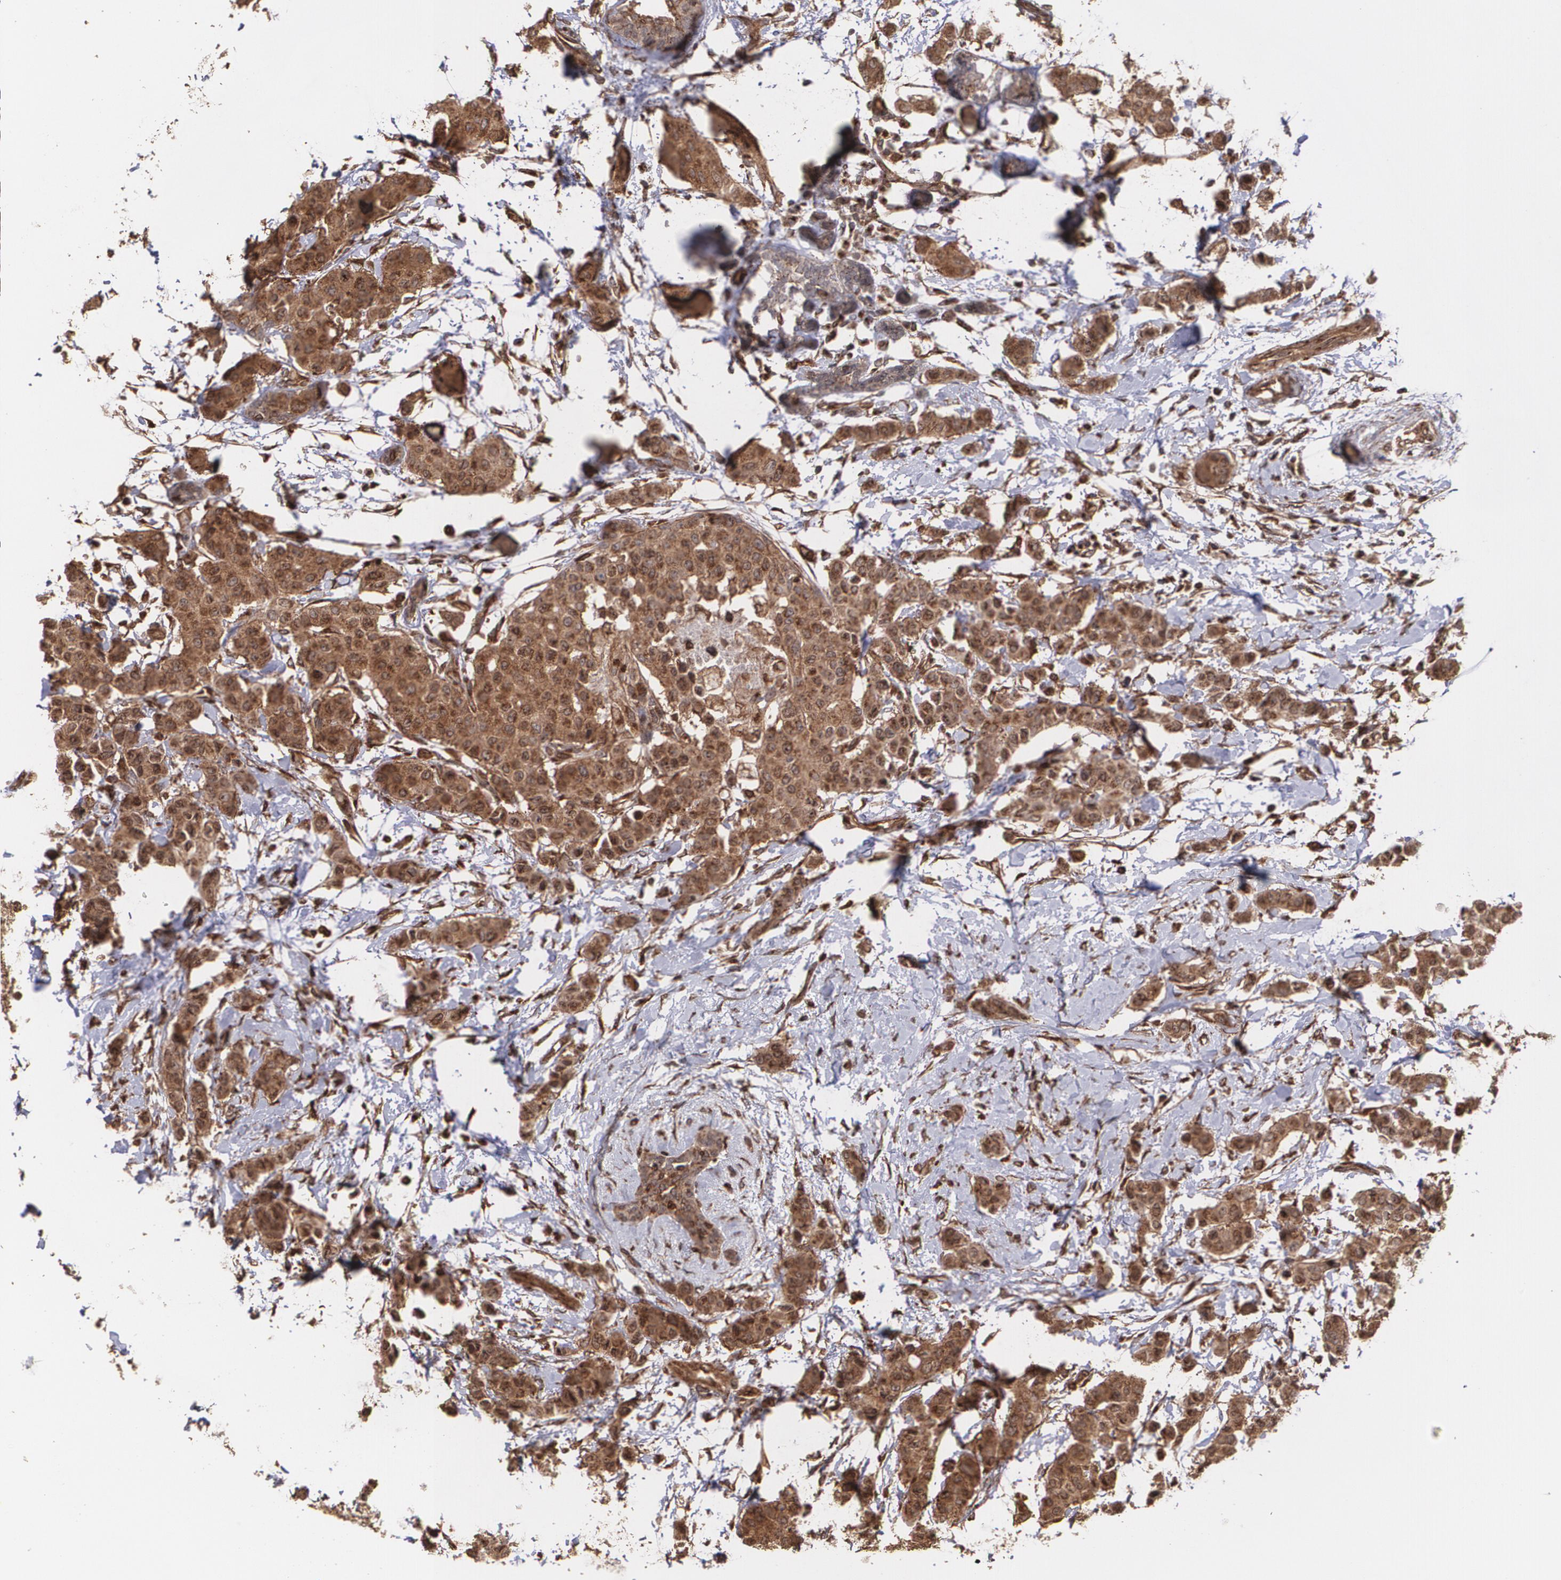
{"staining": {"intensity": "strong", "quantity": ">75%", "location": "cytoplasmic/membranous"}, "tissue": "breast cancer", "cell_type": "Tumor cells", "image_type": "cancer", "snomed": [{"axis": "morphology", "description": "Duct carcinoma"}, {"axis": "topography", "description": "Breast"}], "caption": "Brown immunohistochemical staining in human breast cancer (infiltrating ductal carcinoma) shows strong cytoplasmic/membranous positivity in about >75% of tumor cells.", "gene": "TRIP11", "patient": {"sex": "female", "age": 40}}